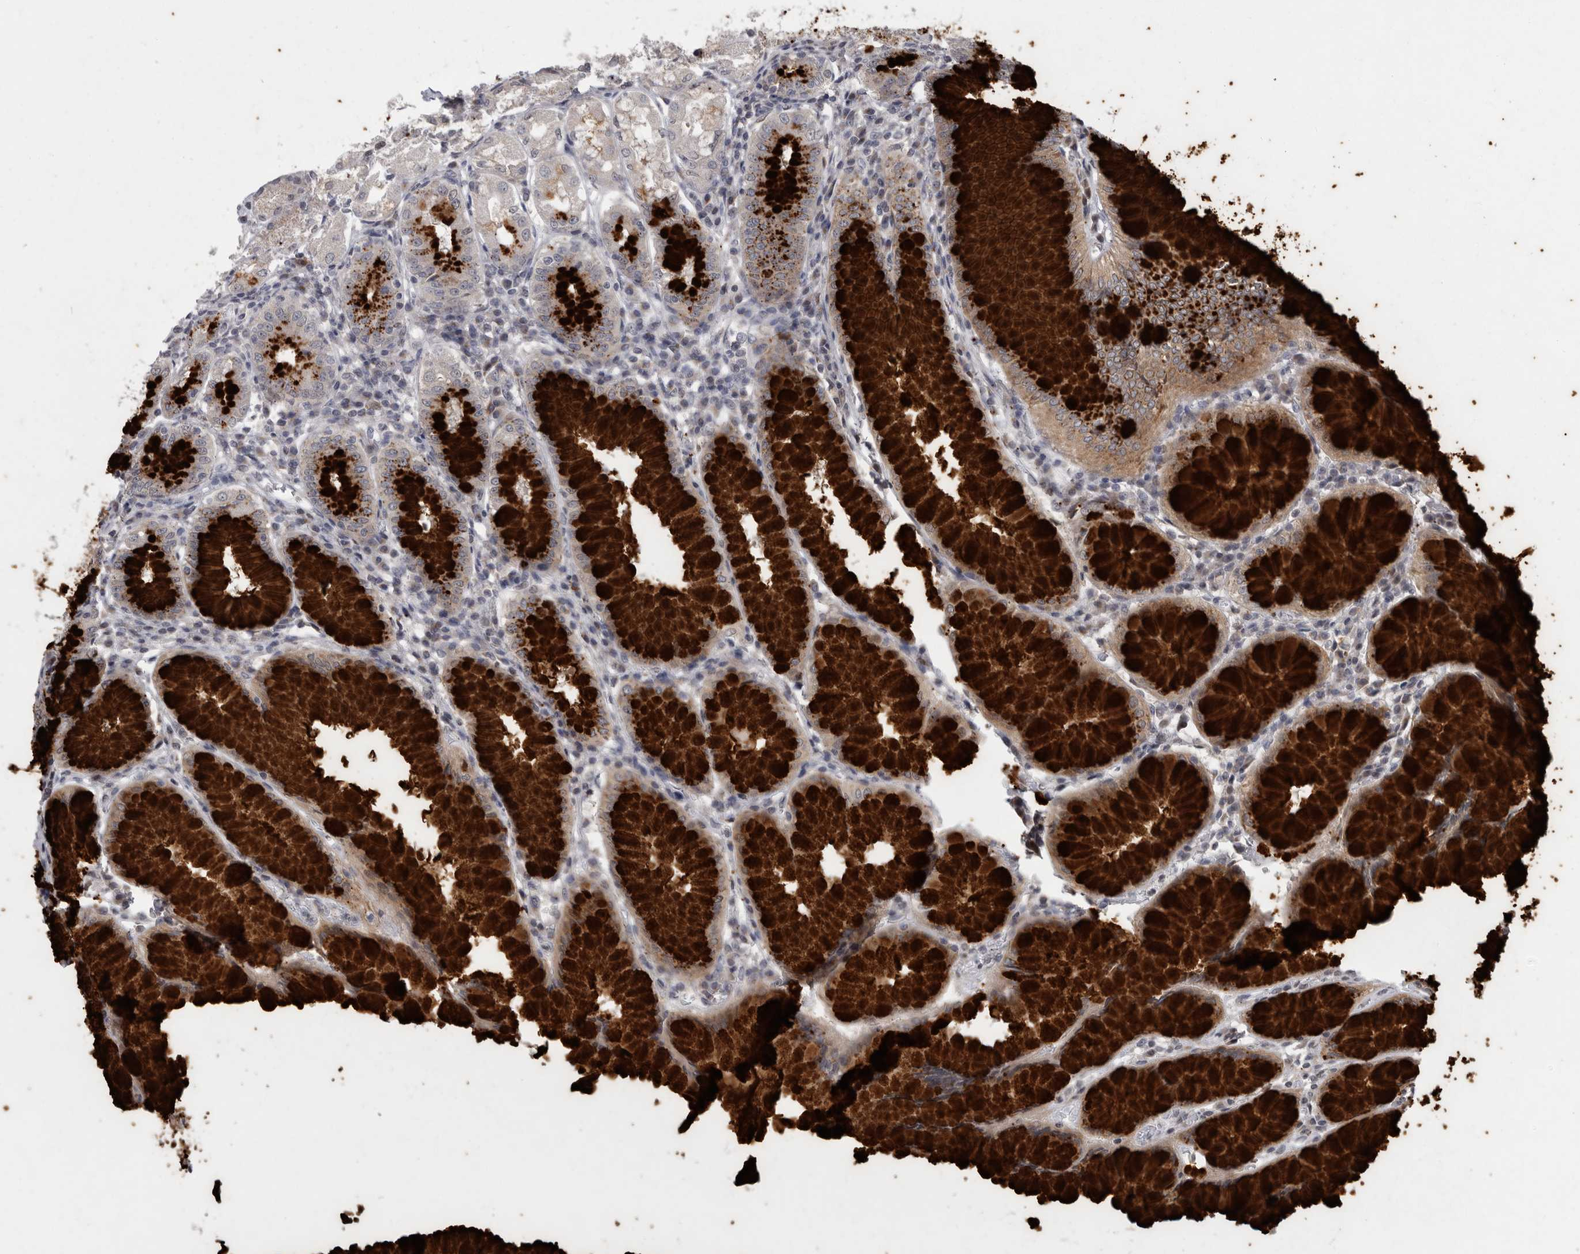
{"staining": {"intensity": "strong", "quantity": "25%-75%", "location": "cytoplasmic/membranous"}, "tissue": "stomach", "cell_type": "Glandular cells", "image_type": "normal", "snomed": [{"axis": "morphology", "description": "Normal tissue, NOS"}, {"axis": "topography", "description": "Stomach, lower"}], "caption": "About 25%-75% of glandular cells in normal human stomach display strong cytoplasmic/membranous protein expression as visualized by brown immunohistochemical staining.", "gene": "MAN2A1", "patient": {"sex": "female", "age": 56}}